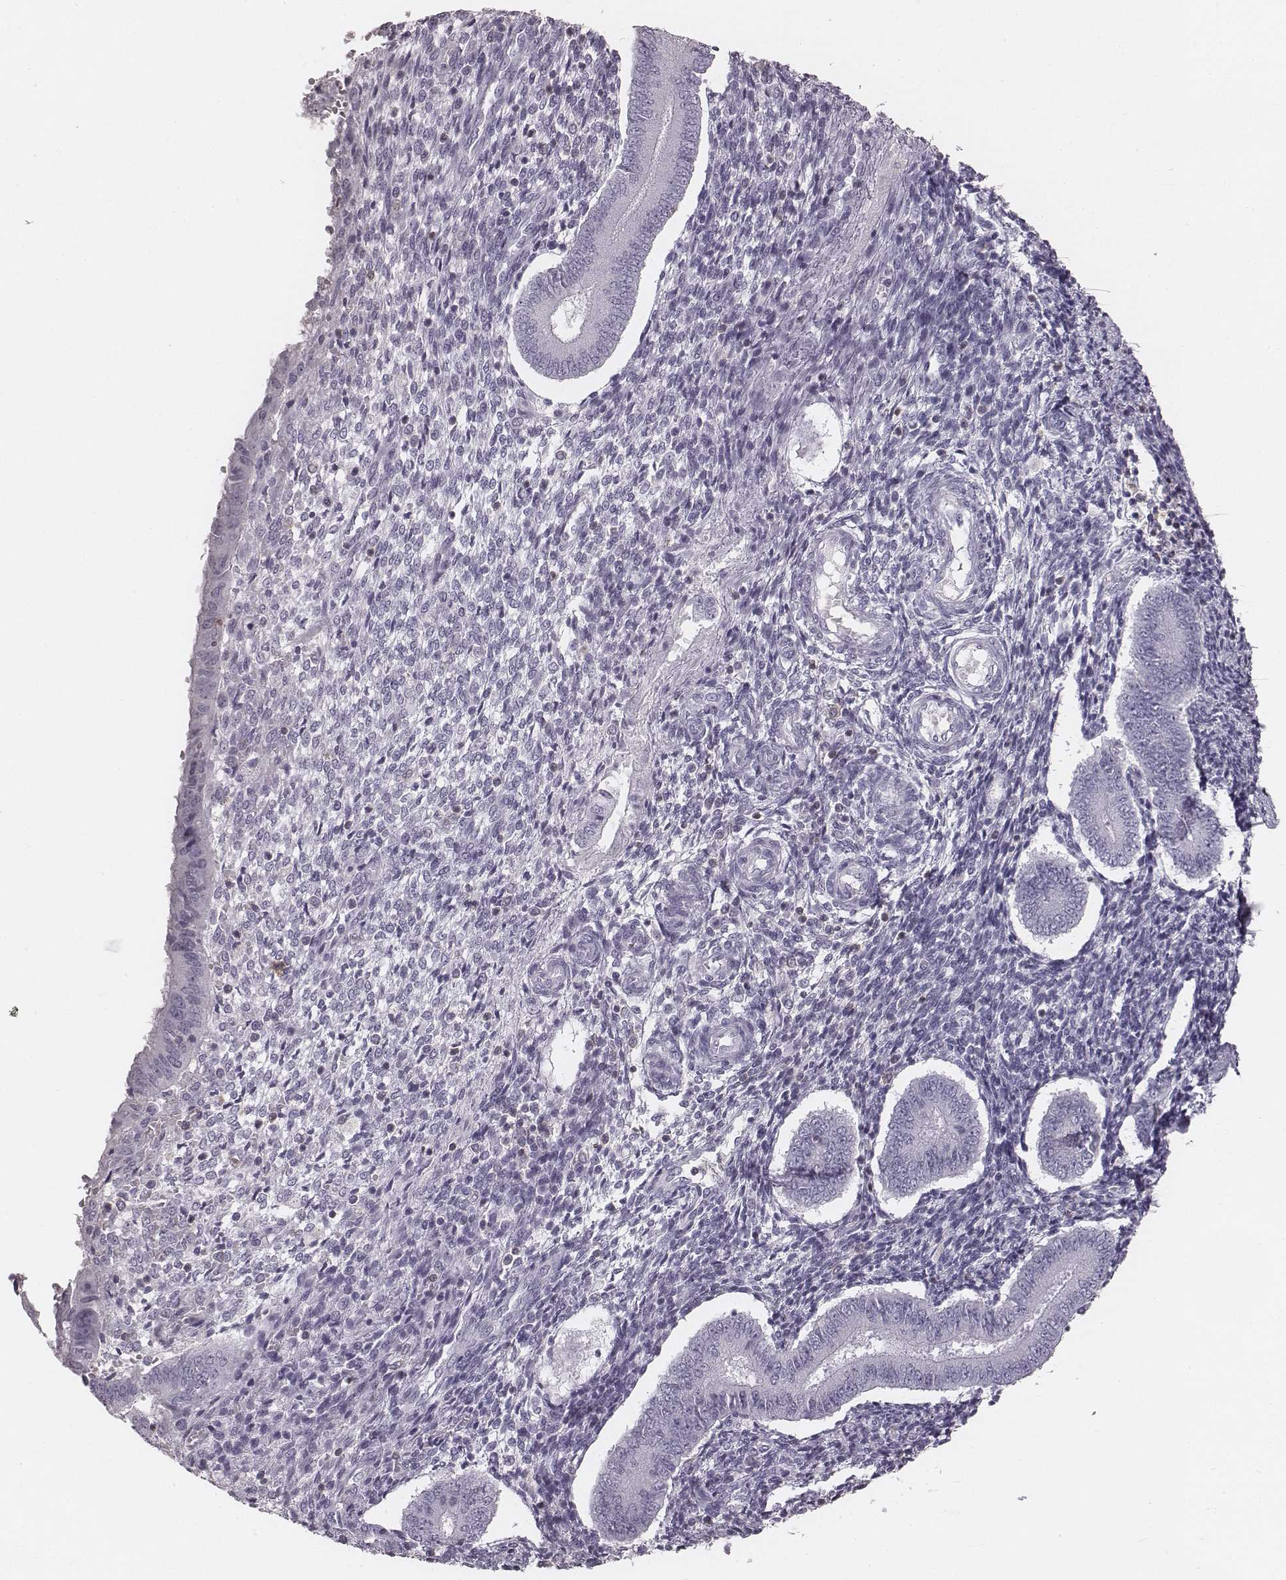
{"staining": {"intensity": "negative", "quantity": "none", "location": "none"}, "tissue": "endometrium", "cell_type": "Cells in endometrial stroma", "image_type": "normal", "snomed": [{"axis": "morphology", "description": "Normal tissue, NOS"}, {"axis": "topography", "description": "Endometrium"}], "caption": "Immunohistochemistry histopathology image of benign endometrium: human endometrium stained with DAB (3,3'-diaminobenzidine) exhibits no significant protein expression in cells in endometrial stroma. (Immunohistochemistry (ihc), brightfield microscopy, high magnification).", "gene": "ENSG00000285837", "patient": {"sex": "female", "age": 40}}